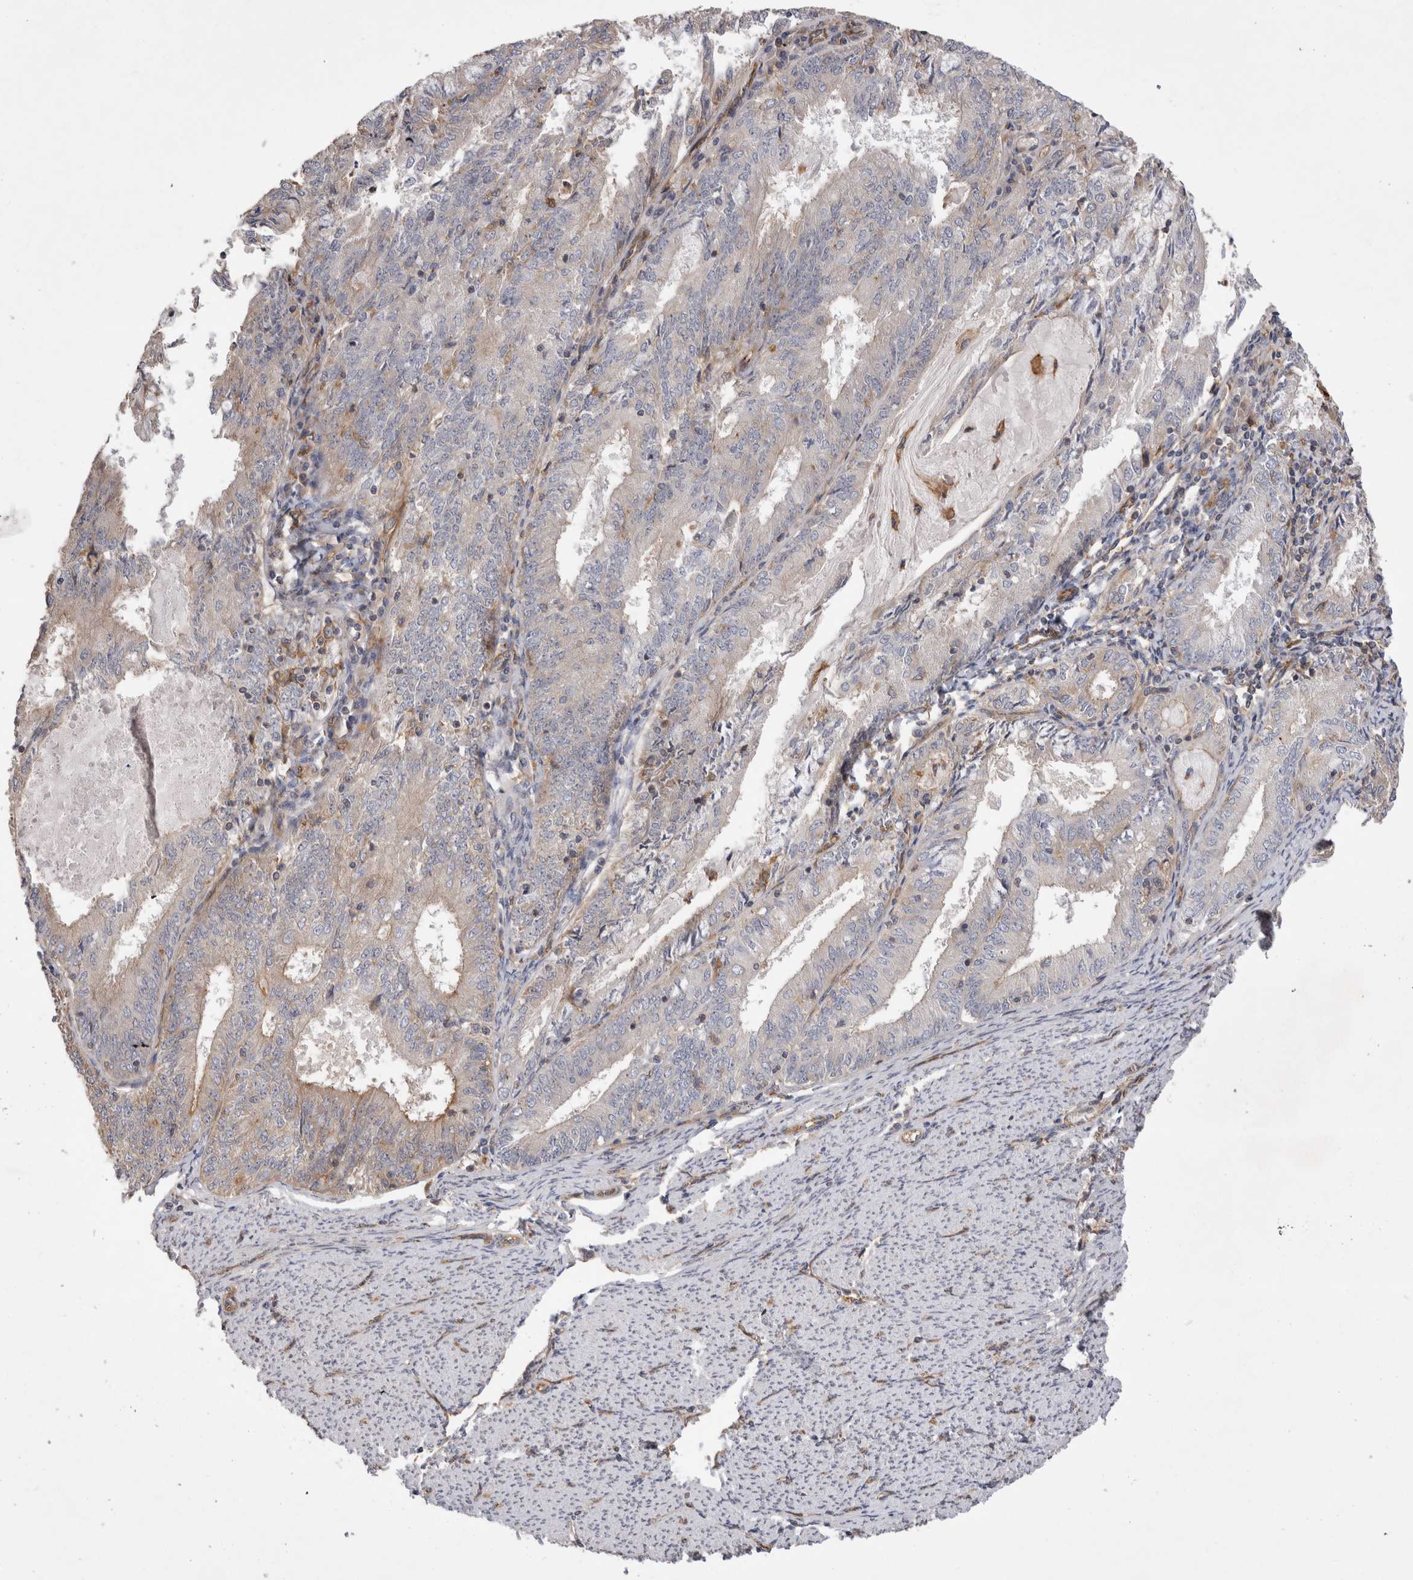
{"staining": {"intensity": "weak", "quantity": "<25%", "location": "cytoplasmic/membranous"}, "tissue": "endometrial cancer", "cell_type": "Tumor cells", "image_type": "cancer", "snomed": [{"axis": "morphology", "description": "Adenocarcinoma, NOS"}, {"axis": "topography", "description": "Endometrium"}], "caption": "Endometrial cancer (adenocarcinoma) was stained to show a protein in brown. There is no significant staining in tumor cells. The staining is performed using DAB (3,3'-diaminobenzidine) brown chromogen with nuclei counter-stained in using hematoxylin.", "gene": "BNIP2", "patient": {"sex": "female", "age": 57}}